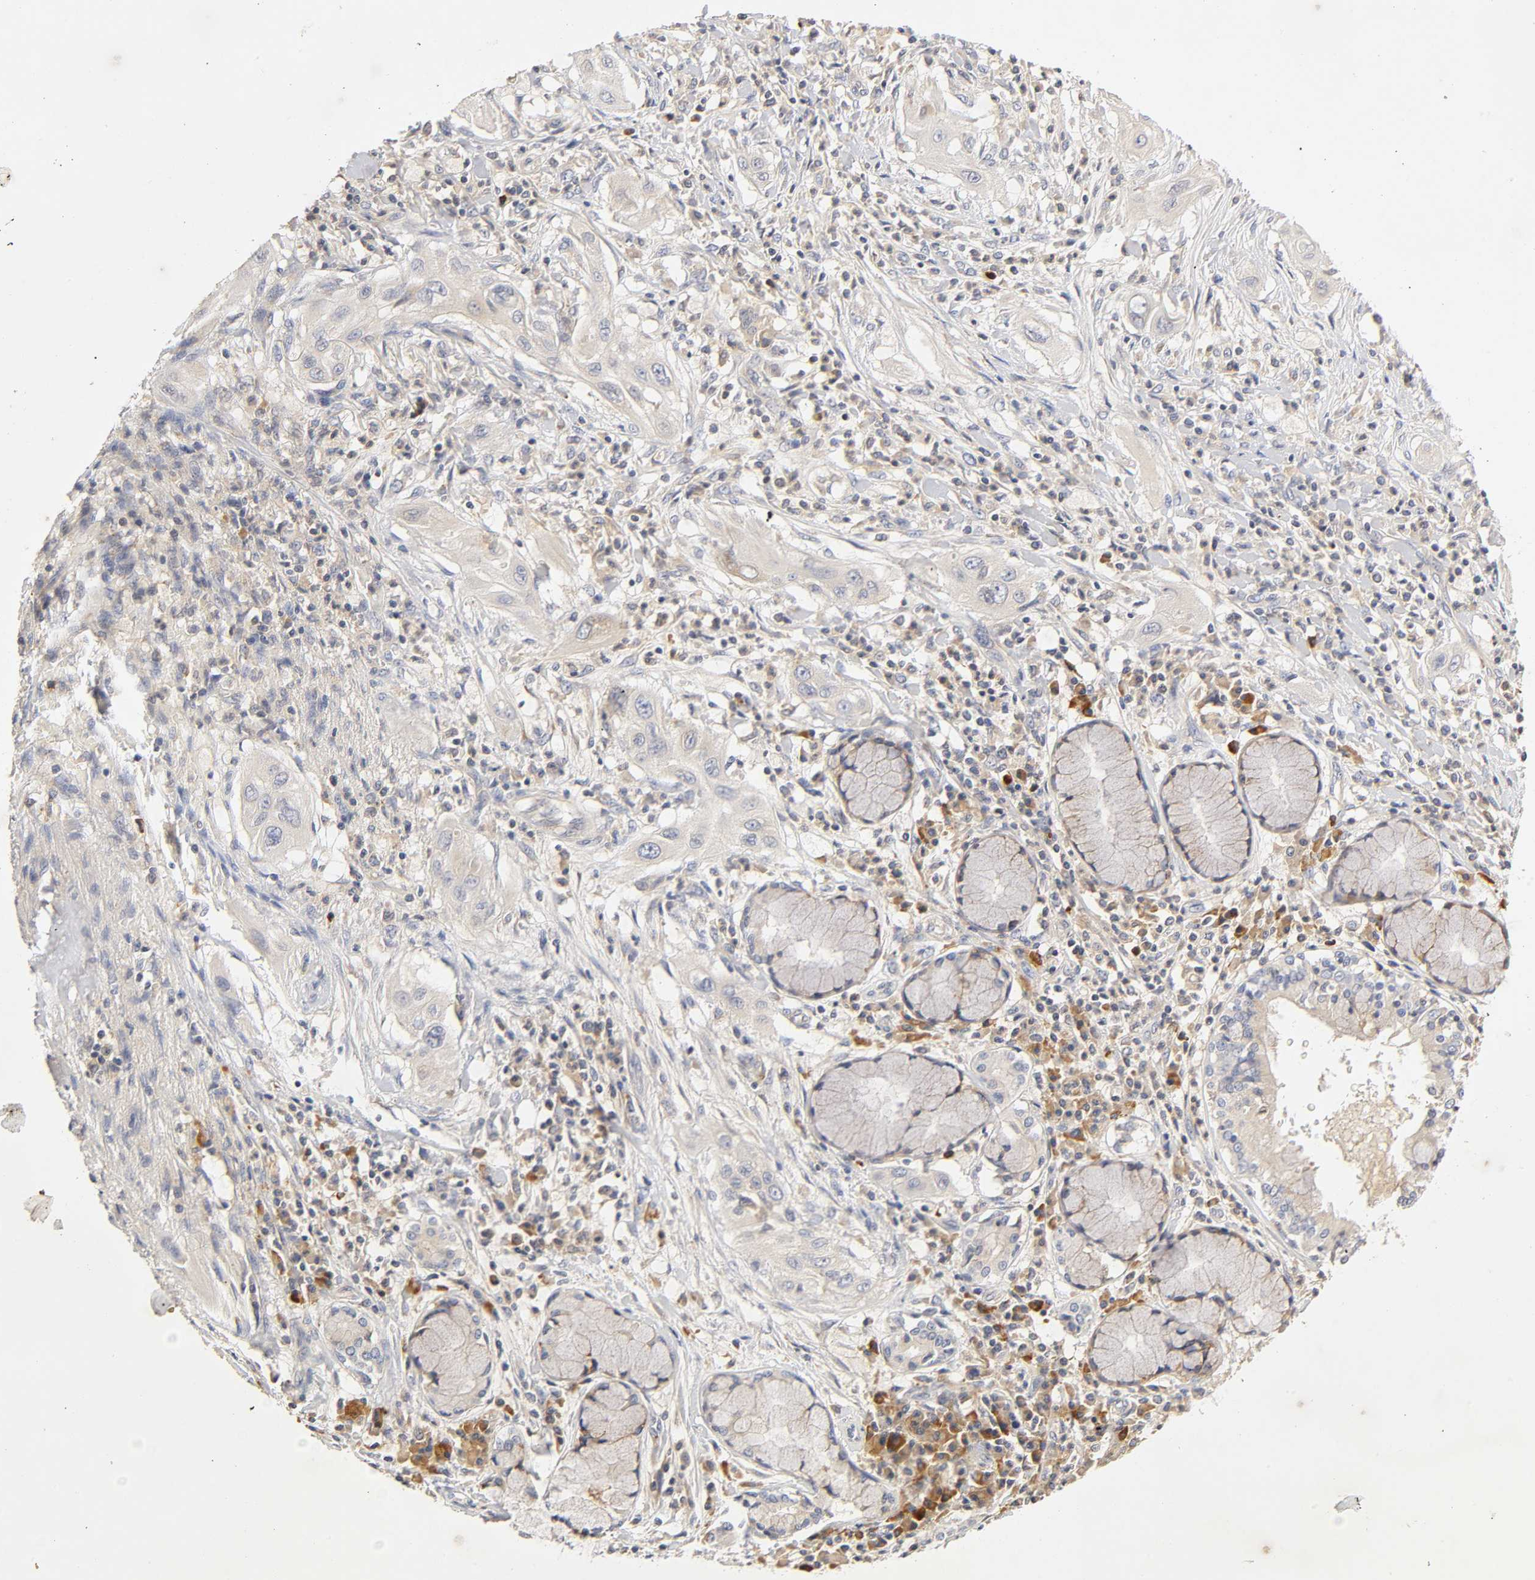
{"staining": {"intensity": "negative", "quantity": "none", "location": "none"}, "tissue": "lung cancer", "cell_type": "Tumor cells", "image_type": "cancer", "snomed": [{"axis": "morphology", "description": "Squamous cell carcinoma, NOS"}, {"axis": "topography", "description": "Lung"}], "caption": "Micrograph shows no protein staining in tumor cells of lung squamous cell carcinoma tissue.", "gene": "RHOA", "patient": {"sex": "female", "age": 47}}